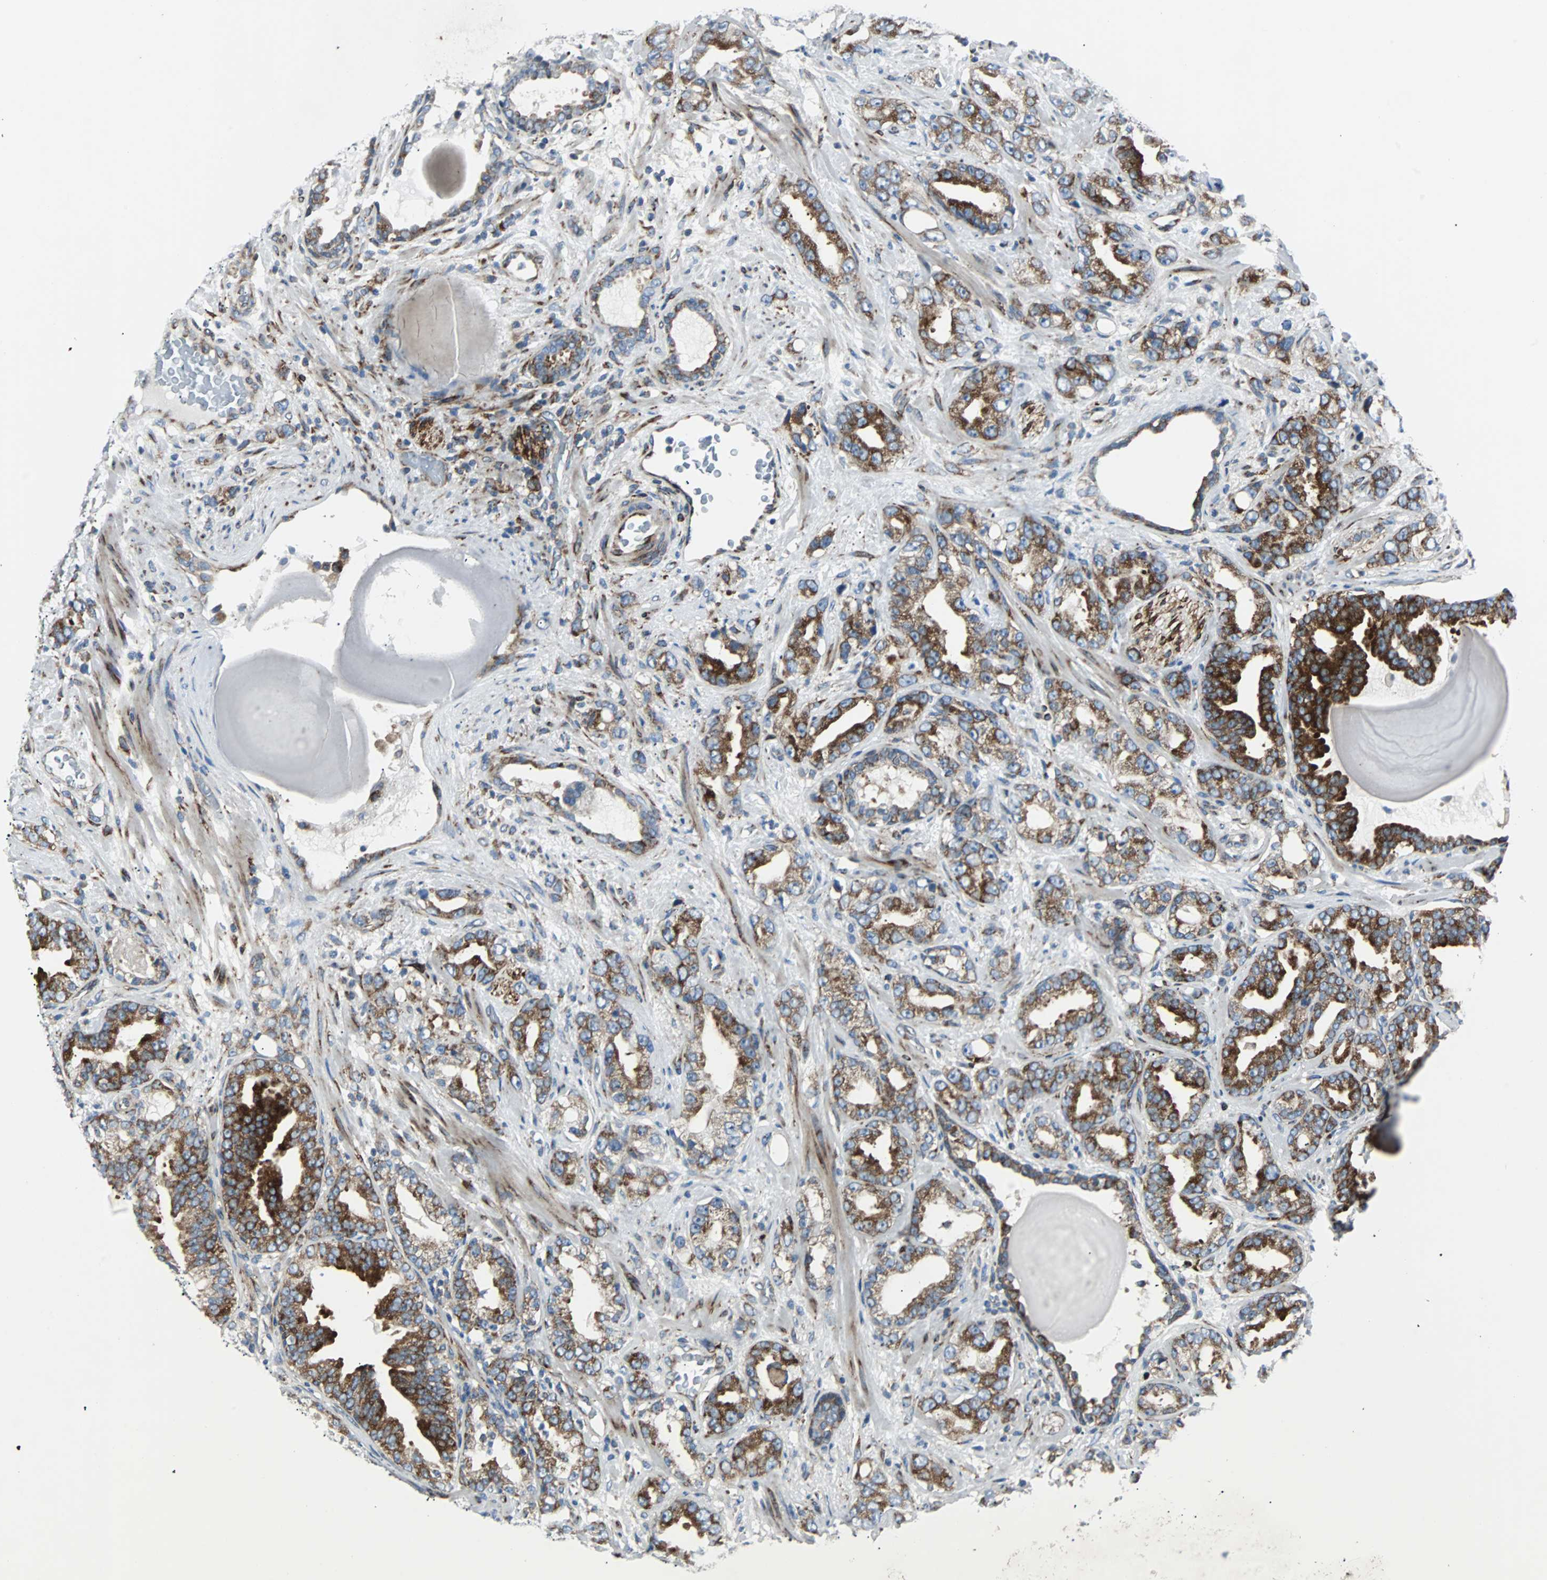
{"staining": {"intensity": "moderate", "quantity": ">75%", "location": "cytoplasmic/membranous"}, "tissue": "prostate cancer", "cell_type": "Tumor cells", "image_type": "cancer", "snomed": [{"axis": "morphology", "description": "Adenocarcinoma, Low grade"}, {"axis": "topography", "description": "Prostate"}], "caption": "A brown stain shows moderate cytoplasmic/membranous staining of a protein in adenocarcinoma (low-grade) (prostate) tumor cells.", "gene": "BBC3", "patient": {"sex": "male", "age": 63}}